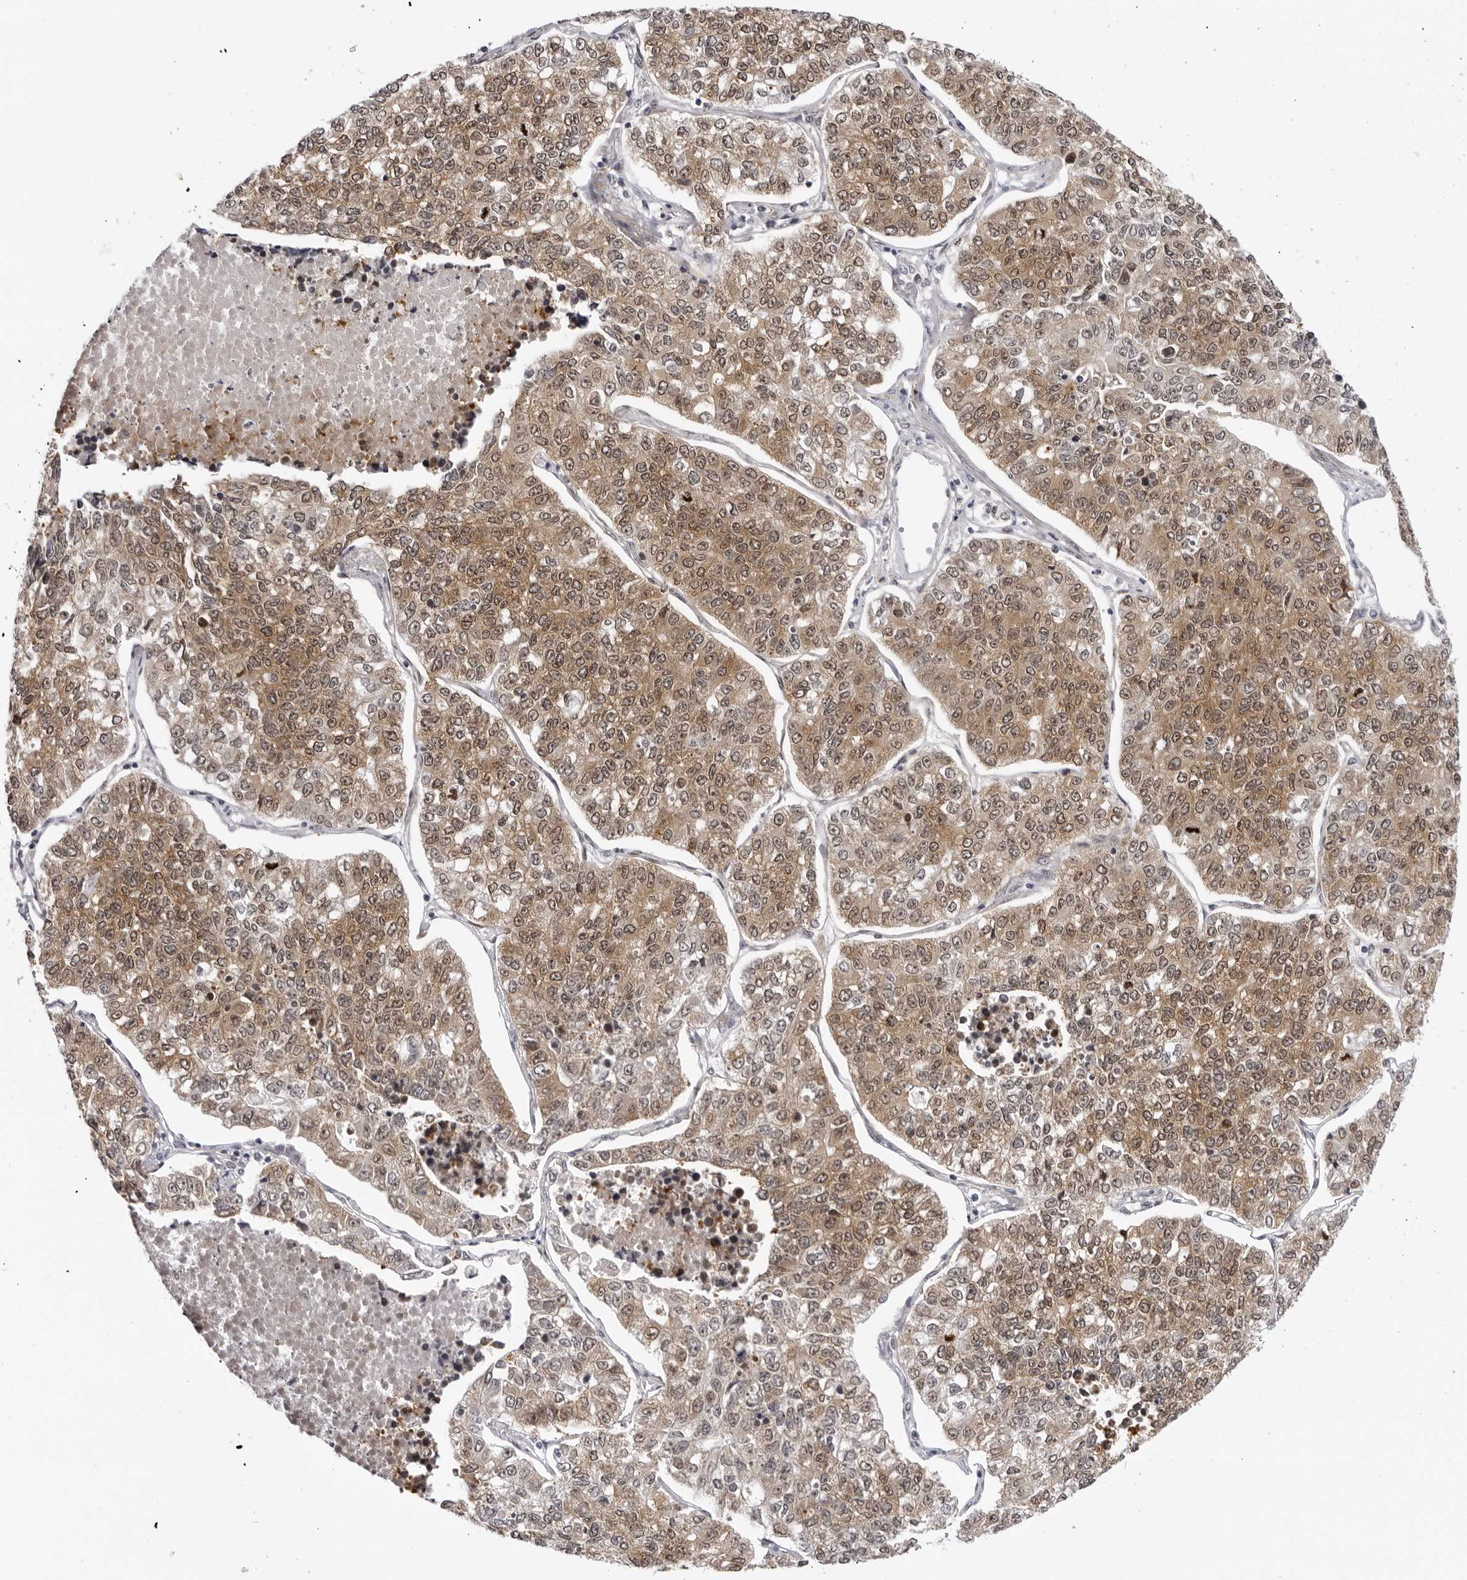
{"staining": {"intensity": "moderate", "quantity": ">75%", "location": "cytoplasmic/membranous,nuclear"}, "tissue": "lung cancer", "cell_type": "Tumor cells", "image_type": "cancer", "snomed": [{"axis": "morphology", "description": "Adenocarcinoma, NOS"}, {"axis": "topography", "description": "Lung"}], "caption": "Tumor cells show moderate cytoplasmic/membranous and nuclear staining in about >75% of cells in lung adenocarcinoma.", "gene": "WDR77", "patient": {"sex": "male", "age": 49}}